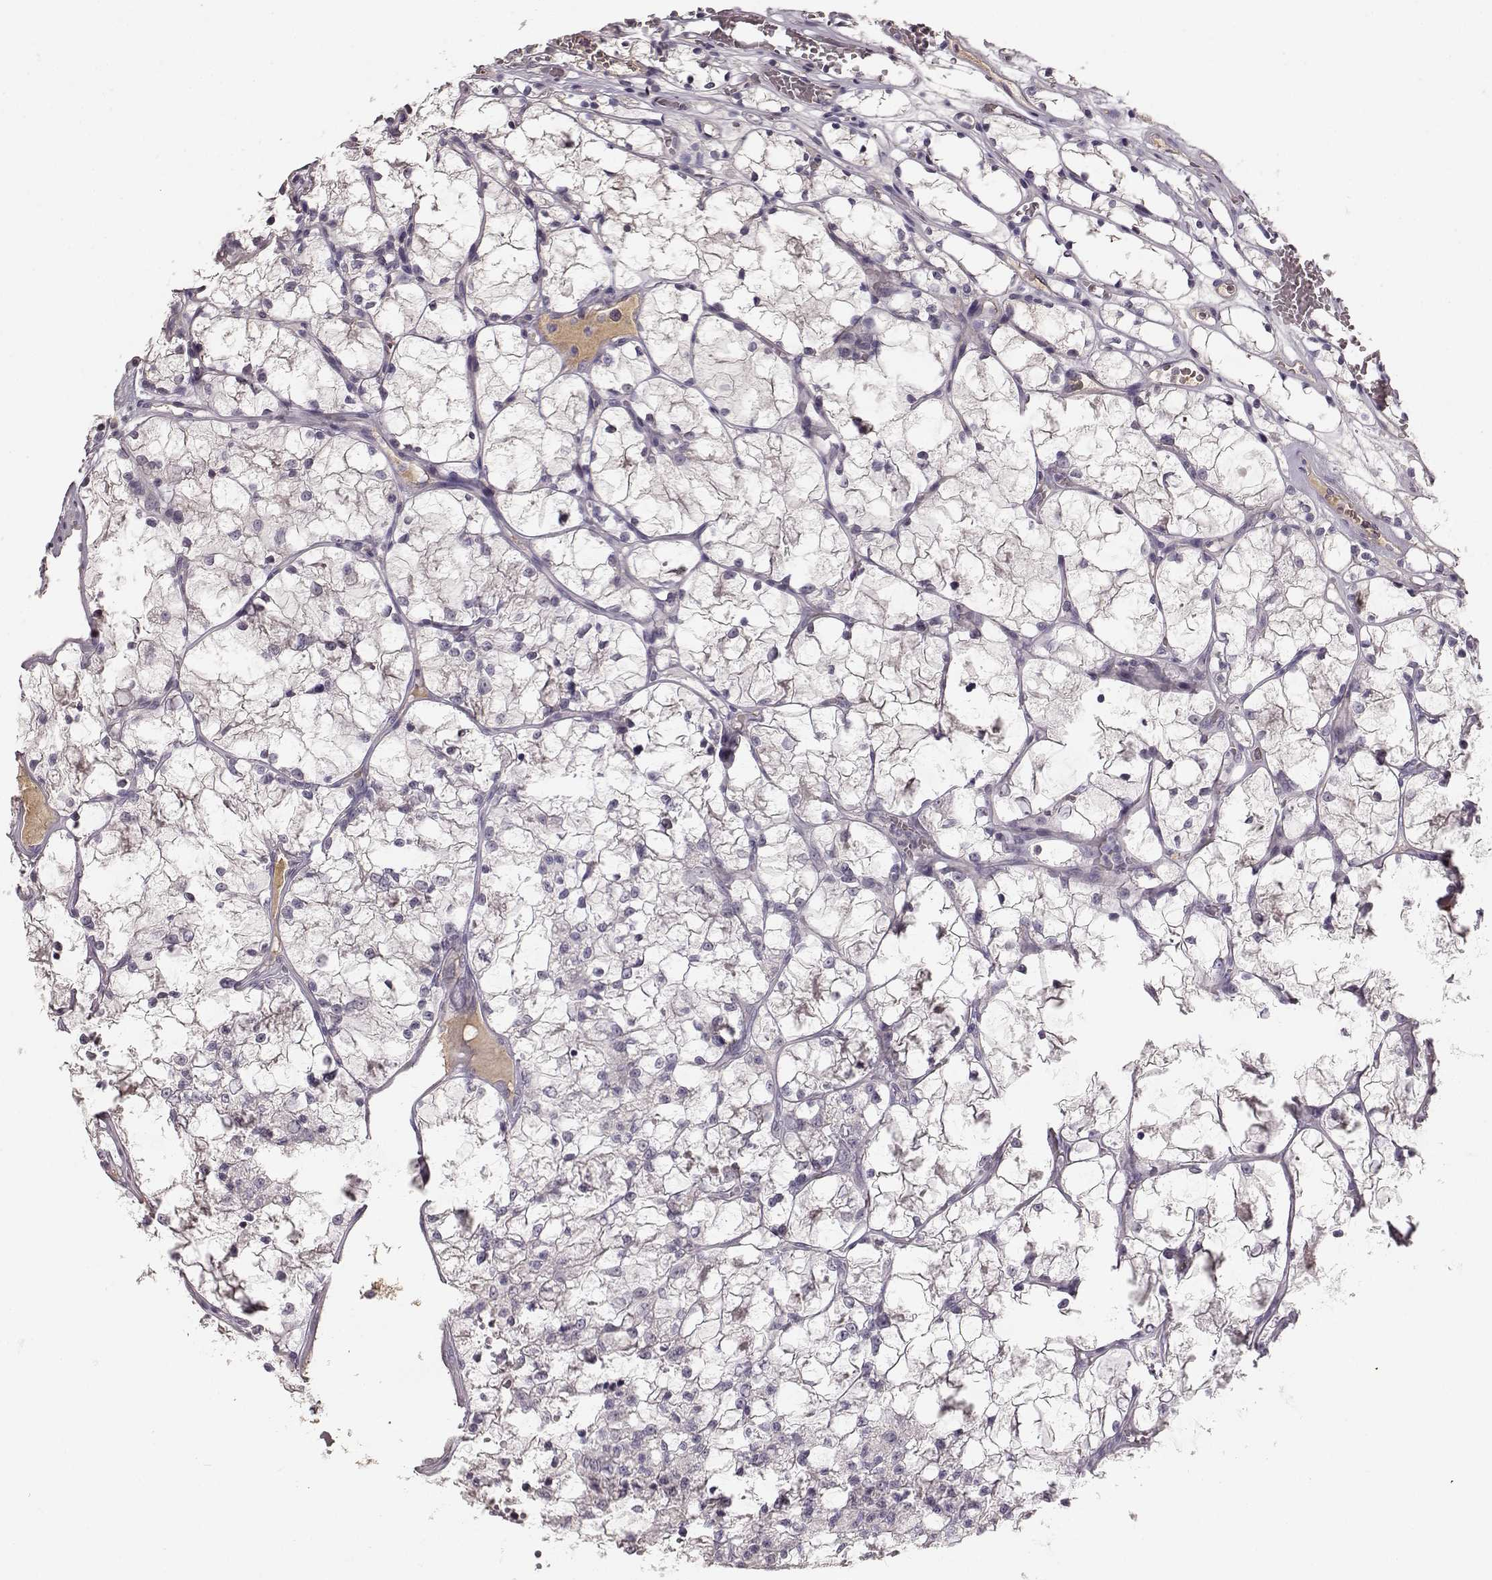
{"staining": {"intensity": "negative", "quantity": "none", "location": "none"}, "tissue": "renal cancer", "cell_type": "Tumor cells", "image_type": "cancer", "snomed": [{"axis": "morphology", "description": "Adenocarcinoma, NOS"}, {"axis": "topography", "description": "Kidney"}], "caption": "DAB (3,3'-diaminobenzidine) immunohistochemical staining of human renal cancer demonstrates no significant expression in tumor cells.", "gene": "YJEFN3", "patient": {"sex": "female", "age": 69}}